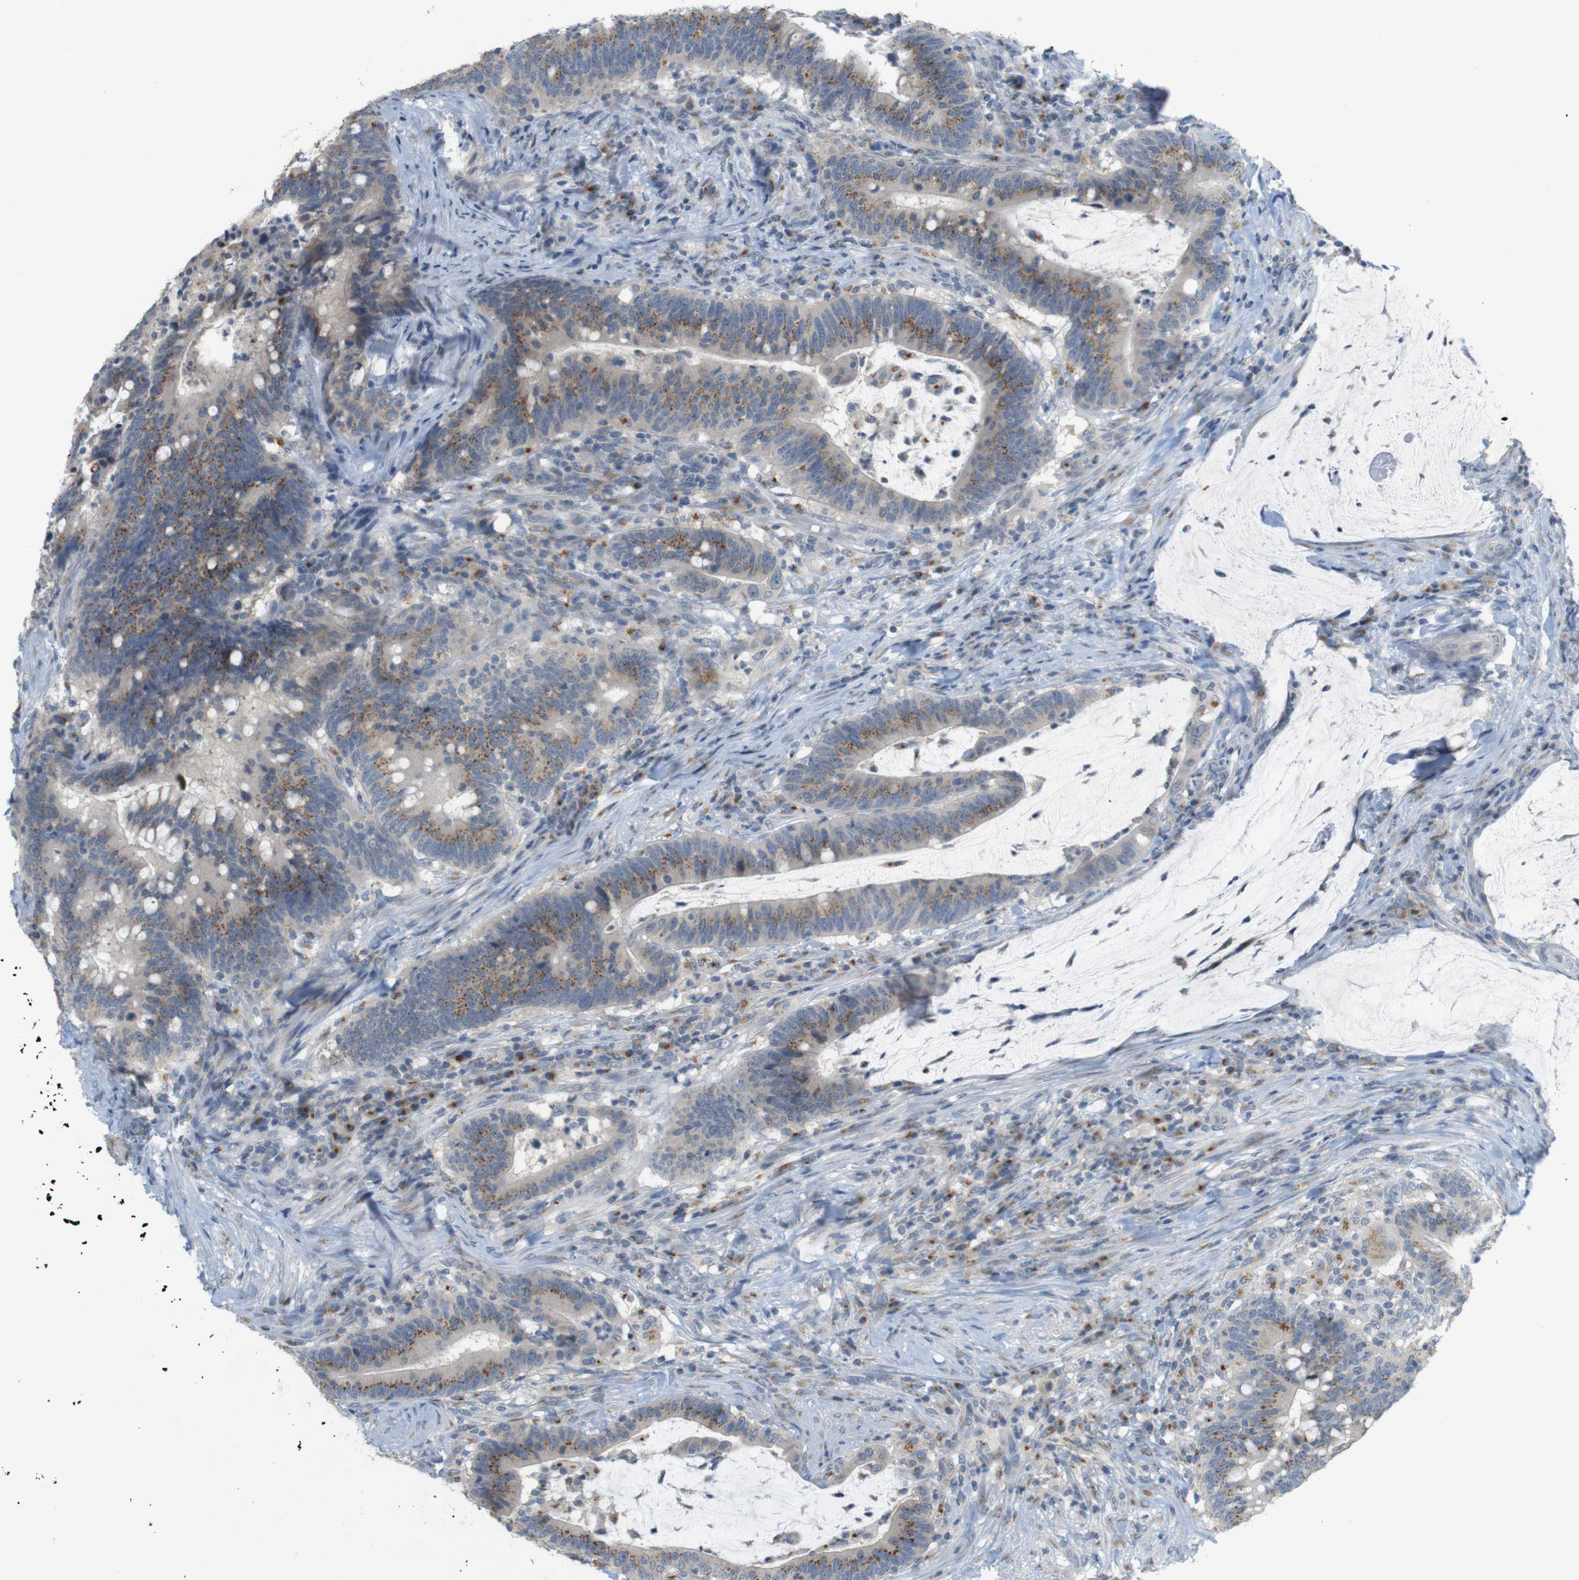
{"staining": {"intensity": "moderate", "quantity": ">75%", "location": "cytoplasmic/membranous"}, "tissue": "colorectal cancer", "cell_type": "Tumor cells", "image_type": "cancer", "snomed": [{"axis": "morphology", "description": "Normal tissue, NOS"}, {"axis": "morphology", "description": "Adenocarcinoma, NOS"}, {"axis": "topography", "description": "Colon"}], "caption": "Immunohistochemical staining of colorectal cancer (adenocarcinoma) displays moderate cytoplasmic/membranous protein staining in approximately >75% of tumor cells.", "gene": "YIPF3", "patient": {"sex": "female", "age": 66}}